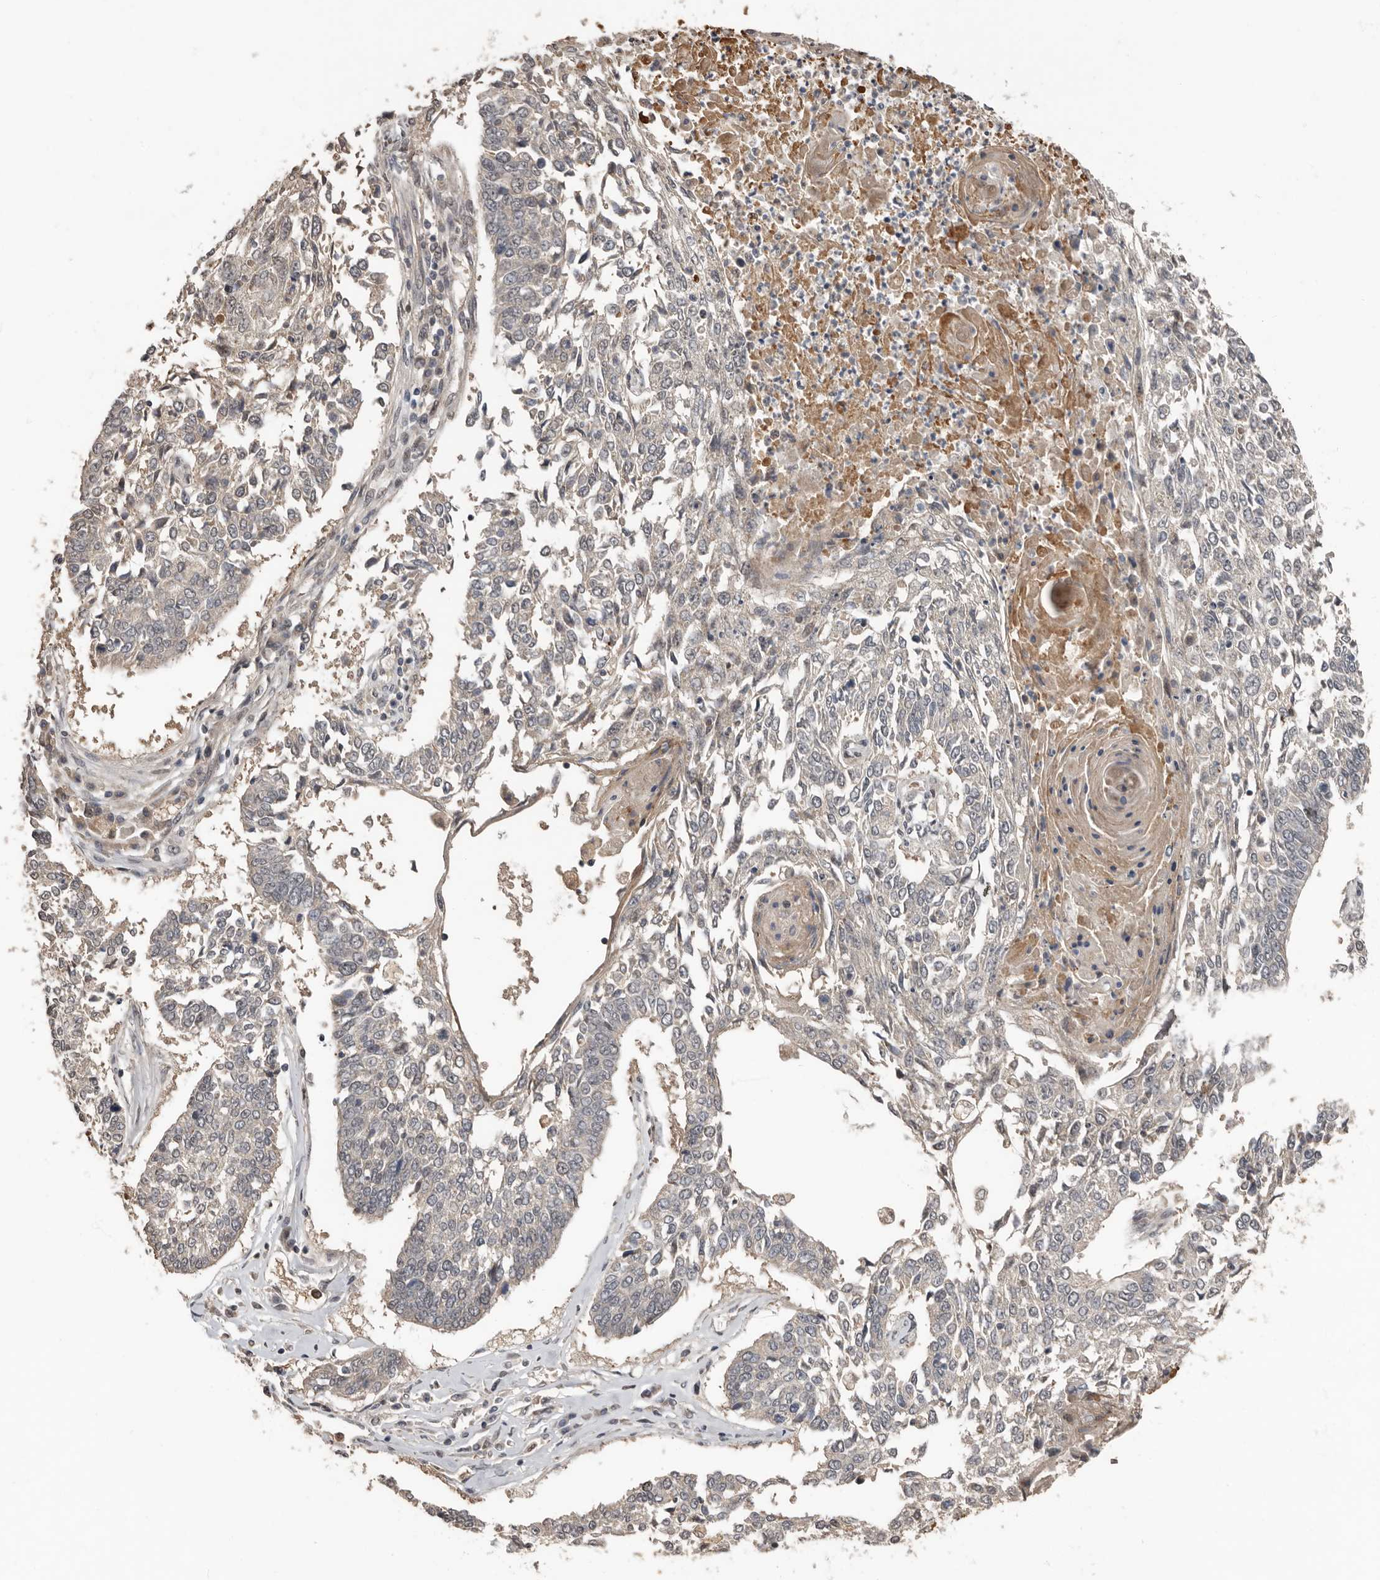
{"staining": {"intensity": "negative", "quantity": "none", "location": "none"}, "tissue": "lung cancer", "cell_type": "Tumor cells", "image_type": "cancer", "snomed": [{"axis": "morphology", "description": "Normal tissue, NOS"}, {"axis": "morphology", "description": "Squamous cell carcinoma, NOS"}, {"axis": "topography", "description": "Cartilage tissue"}, {"axis": "topography", "description": "Bronchus"}, {"axis": "topography", "description": "Lung"}, {"axis": "topography", "description": "Peripheral nerve tissue"}], "caption": "A high-resolution micrograph shows IHC staining of lung cancer (squamous cell carcinoma), which displays no significant staining in tumor cells. (Immunohistochemistry, brightfield microscopy, high magnification).", "gene": "LRGUK", "patient": {"sex": "female", "age": 49}}